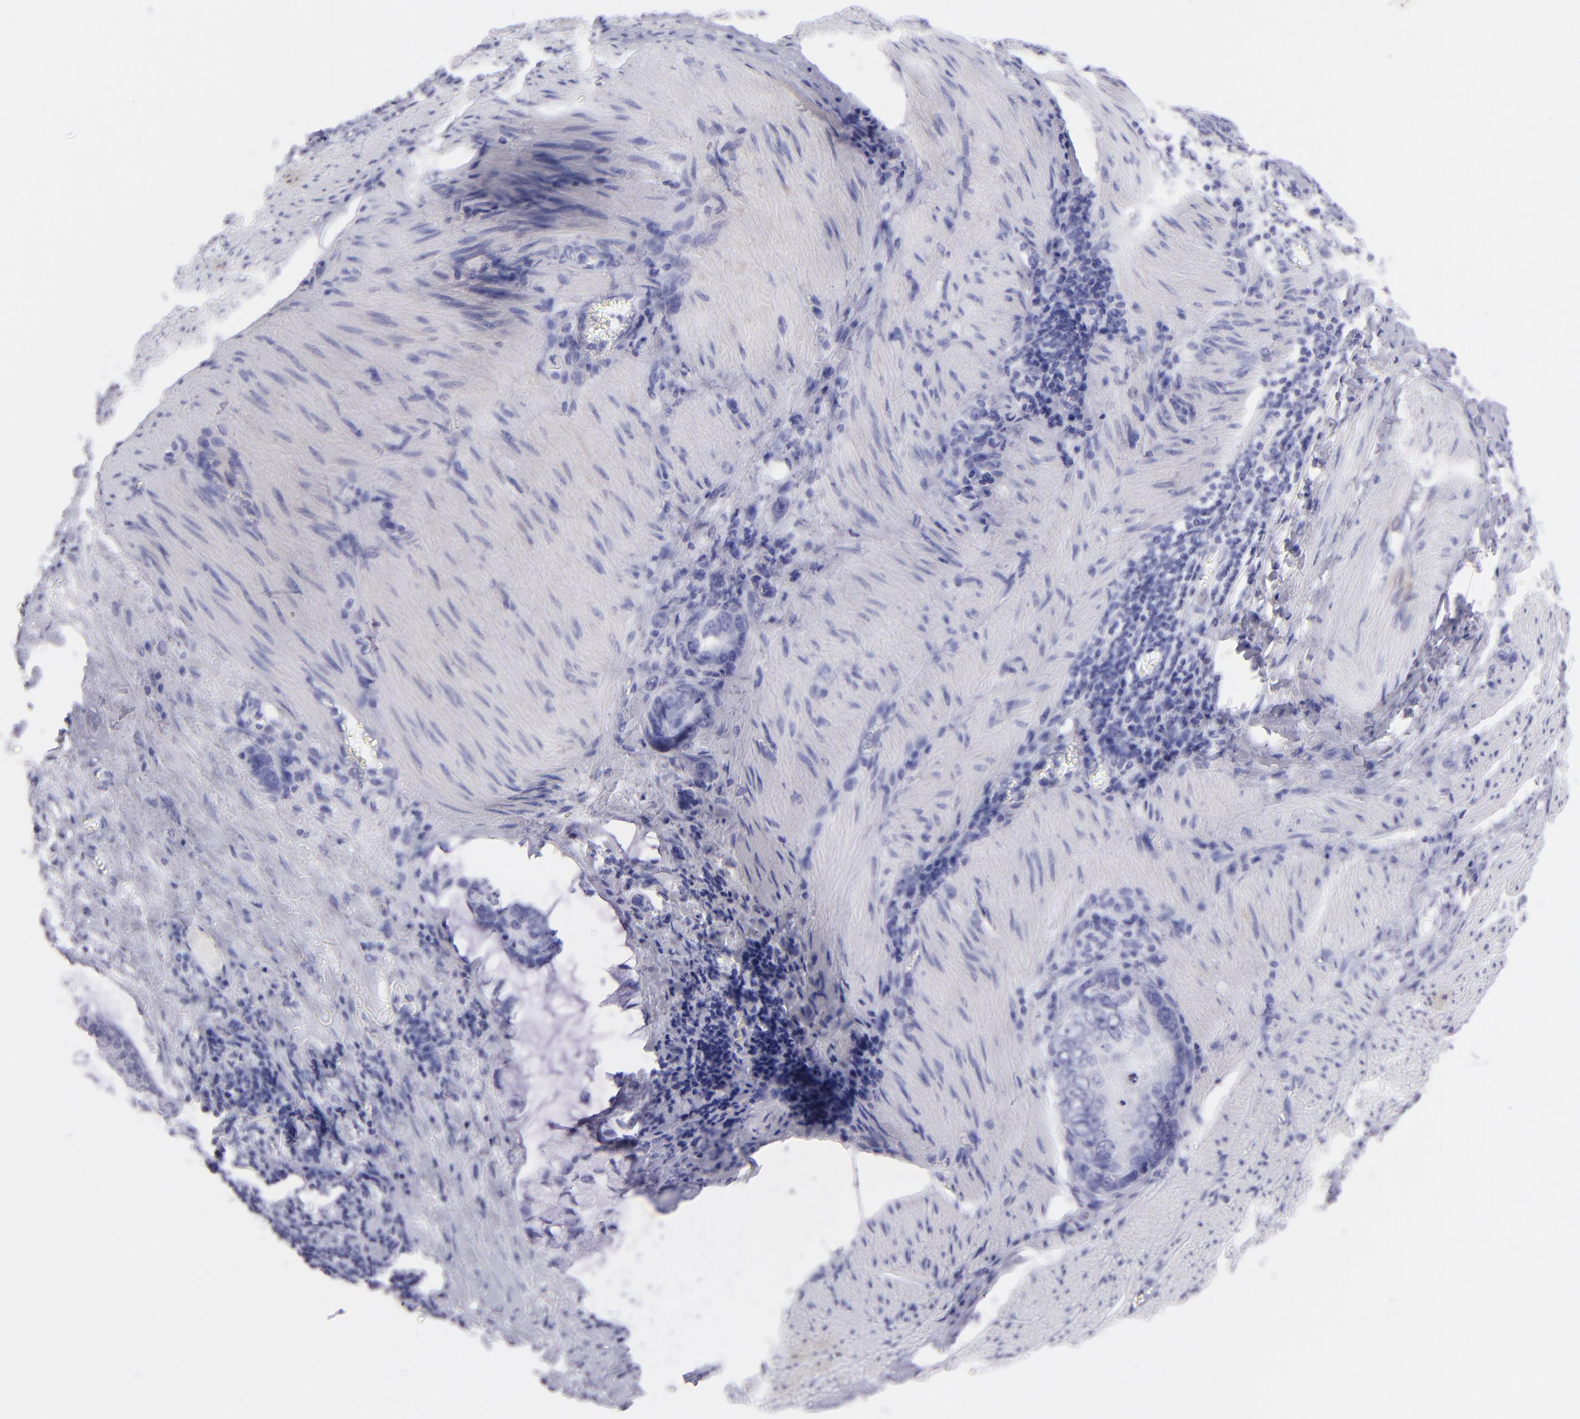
{"staining": {"intensity": "negative", "quantity": "none", "location": "none"}, "tissue": "stomach cancer", "cell_type": "Tumor cells", "image_type": "cancer", "snomed": [{"axis": "morphology", "description": "Adenocarcinoma, NOS"}, {"axis": "topography", "description": "Stomach"}], "caption": "High power microscopy image of an immunohistochemistry micrograph of adenocarcinoma (stomach), revealing no significant positivity in tumor cells. Nuclei are stained in blue.", "gene": "SLC1A3", "patient": {"sex": "male", "age": 78}}